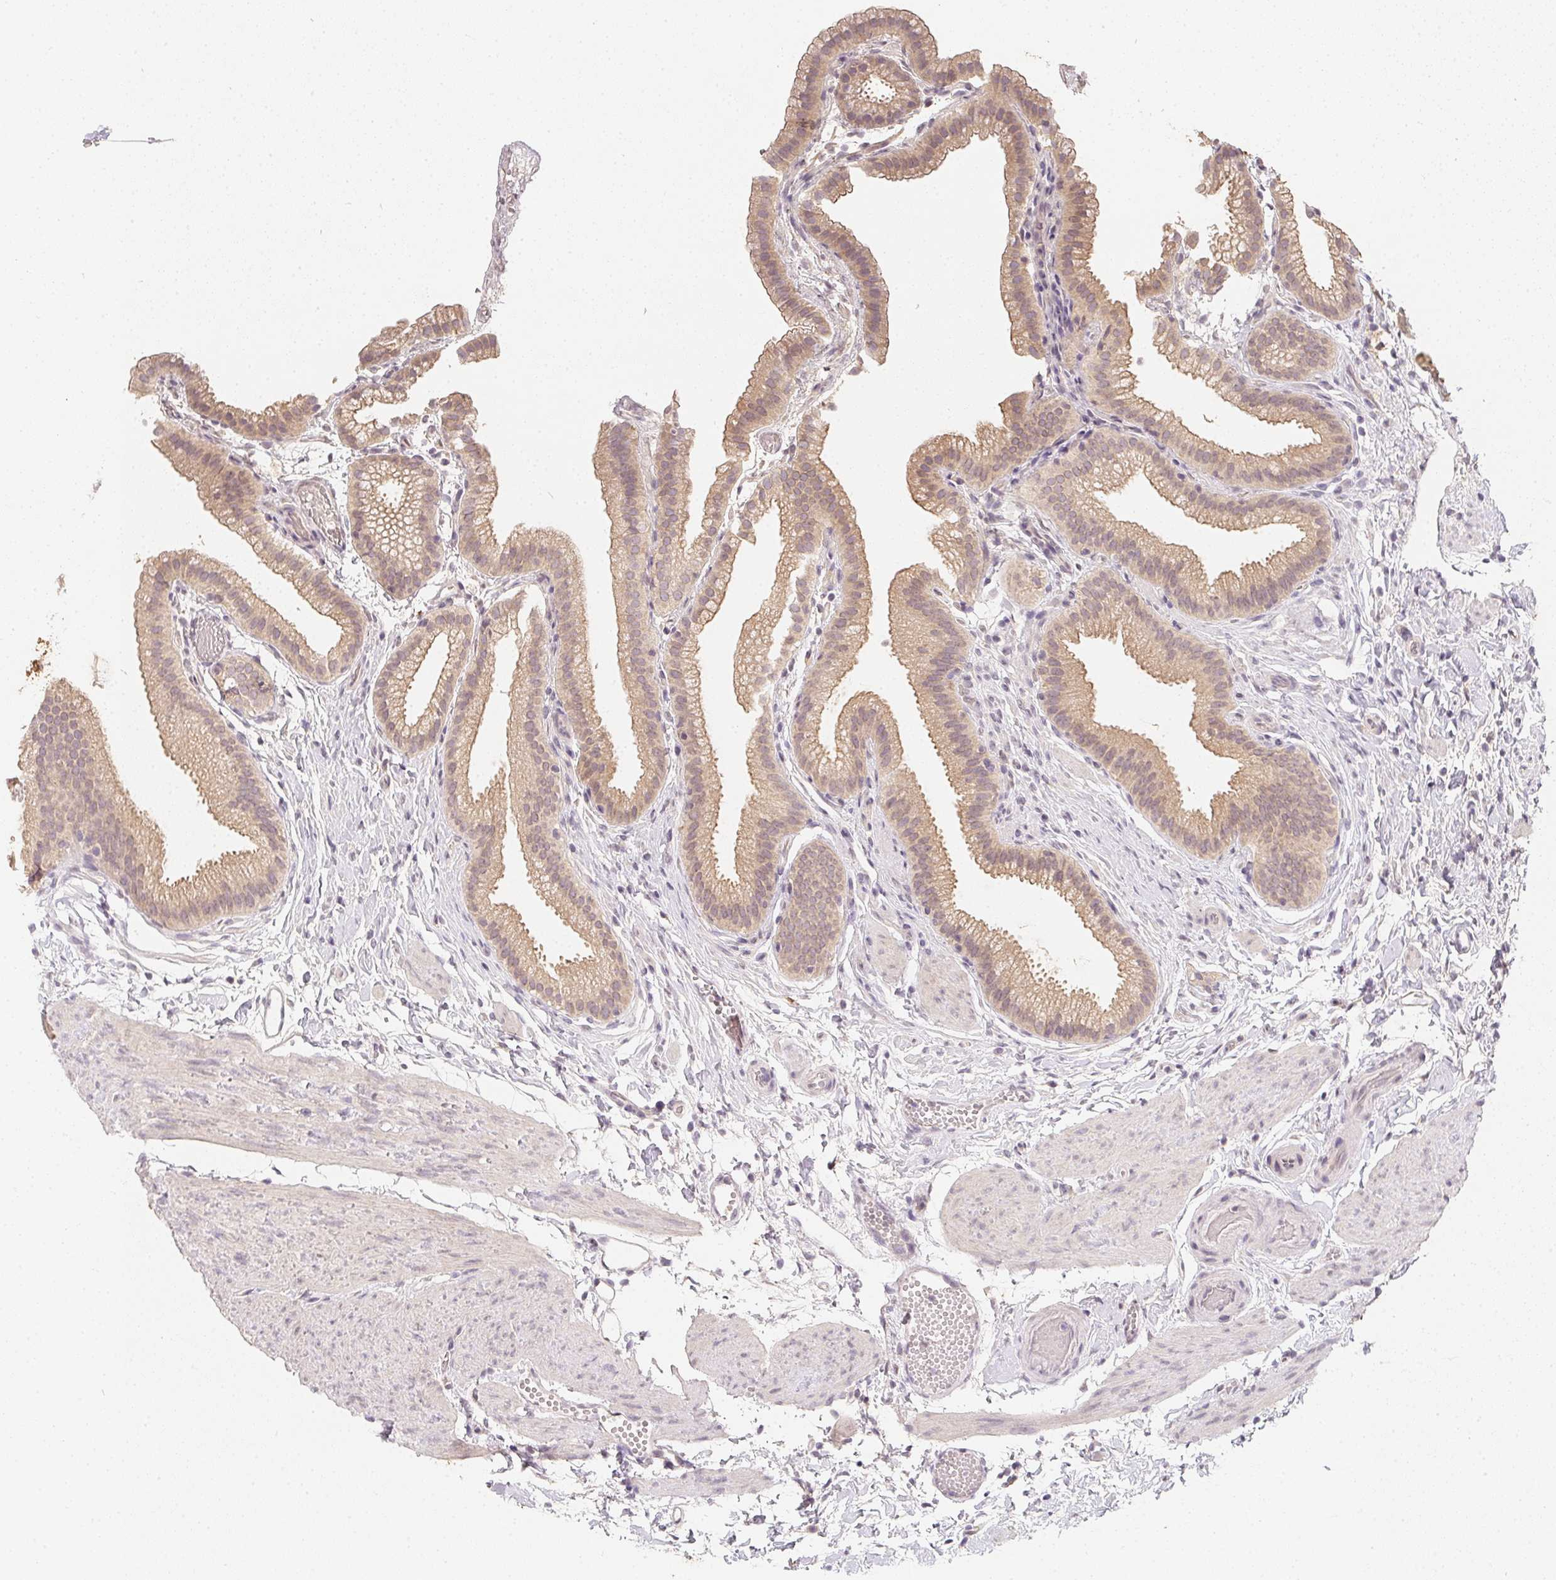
{"staining": {"intensity": "weak", "quantity": ">75%", "location": "cytoplasmic/membranous"}, "tissue": "gallbladder", "cell_type": "Glandular cells", "image_type": "normal", "snomed": [{"axis": "morphology", "description": "Normal tissue, NOS"}, {"axis": "topography", "description": "Gallbladder"}], "caption": "Brown immunohistochemical staining in normal human gallbladder displays weak cytoplasmic/membranous positivity in approximately >75% of glandular cells.", "gene": "SOAT1", "patient": {"sex": "female", "age": 63}}